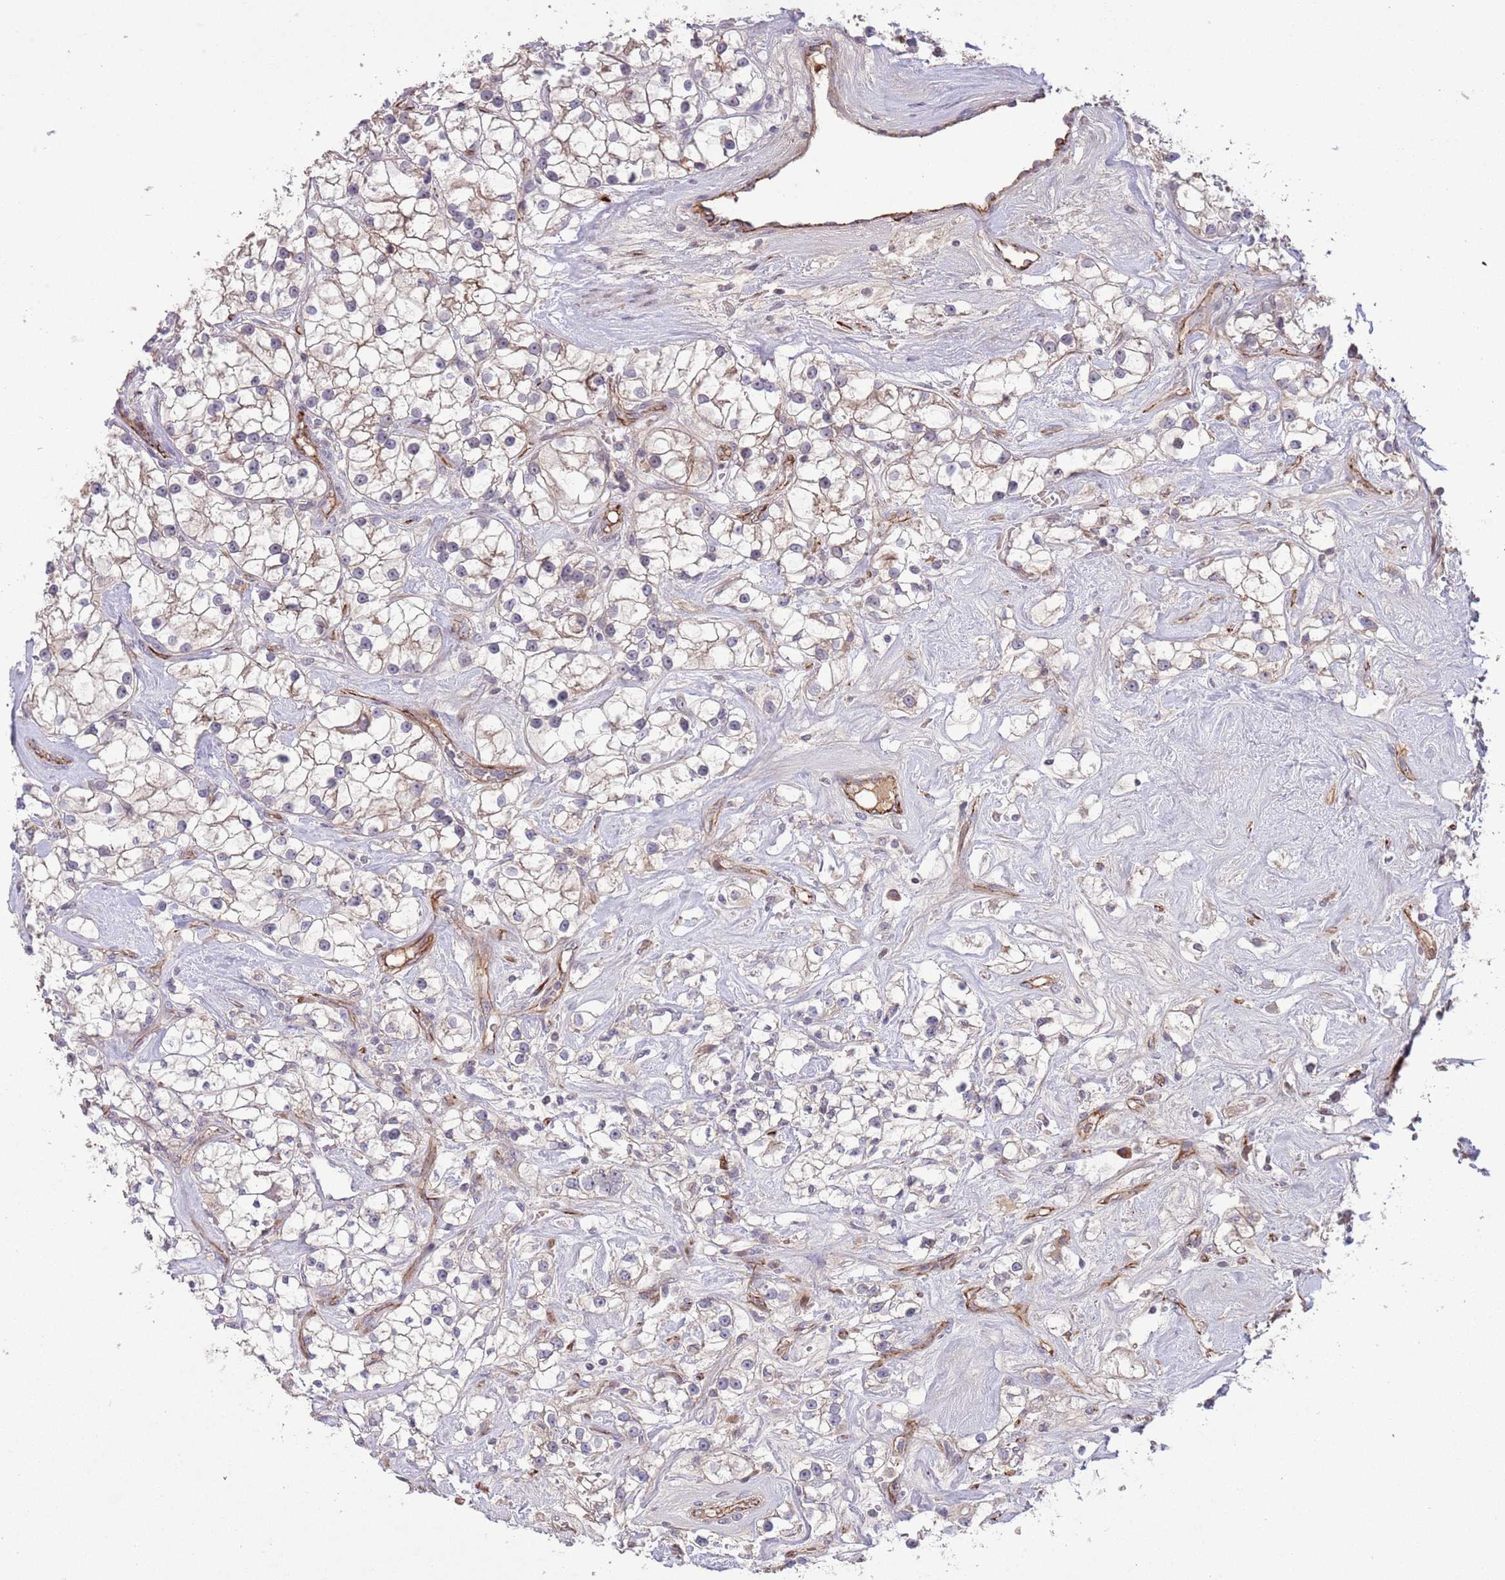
{"staining": {"intensity": "weak", "quantity": "25%-75%", "location": "cytoplasmic/membranous"}, "tissue": "renal cancer", "cell_type": "Tumor cells", "image_type": "cancer", "snomed": [{"axis": "morphology", "description": "Adenocarcinoma, NOS"}, {"axis": "topography", "description": "Kidney"}], "caption": "Human renal adenocarcinoma stained with a protein marker reveals weak staining in tumor cells.", "gene": "DPP10", "patient": {"sex": "male", "age": 77}}